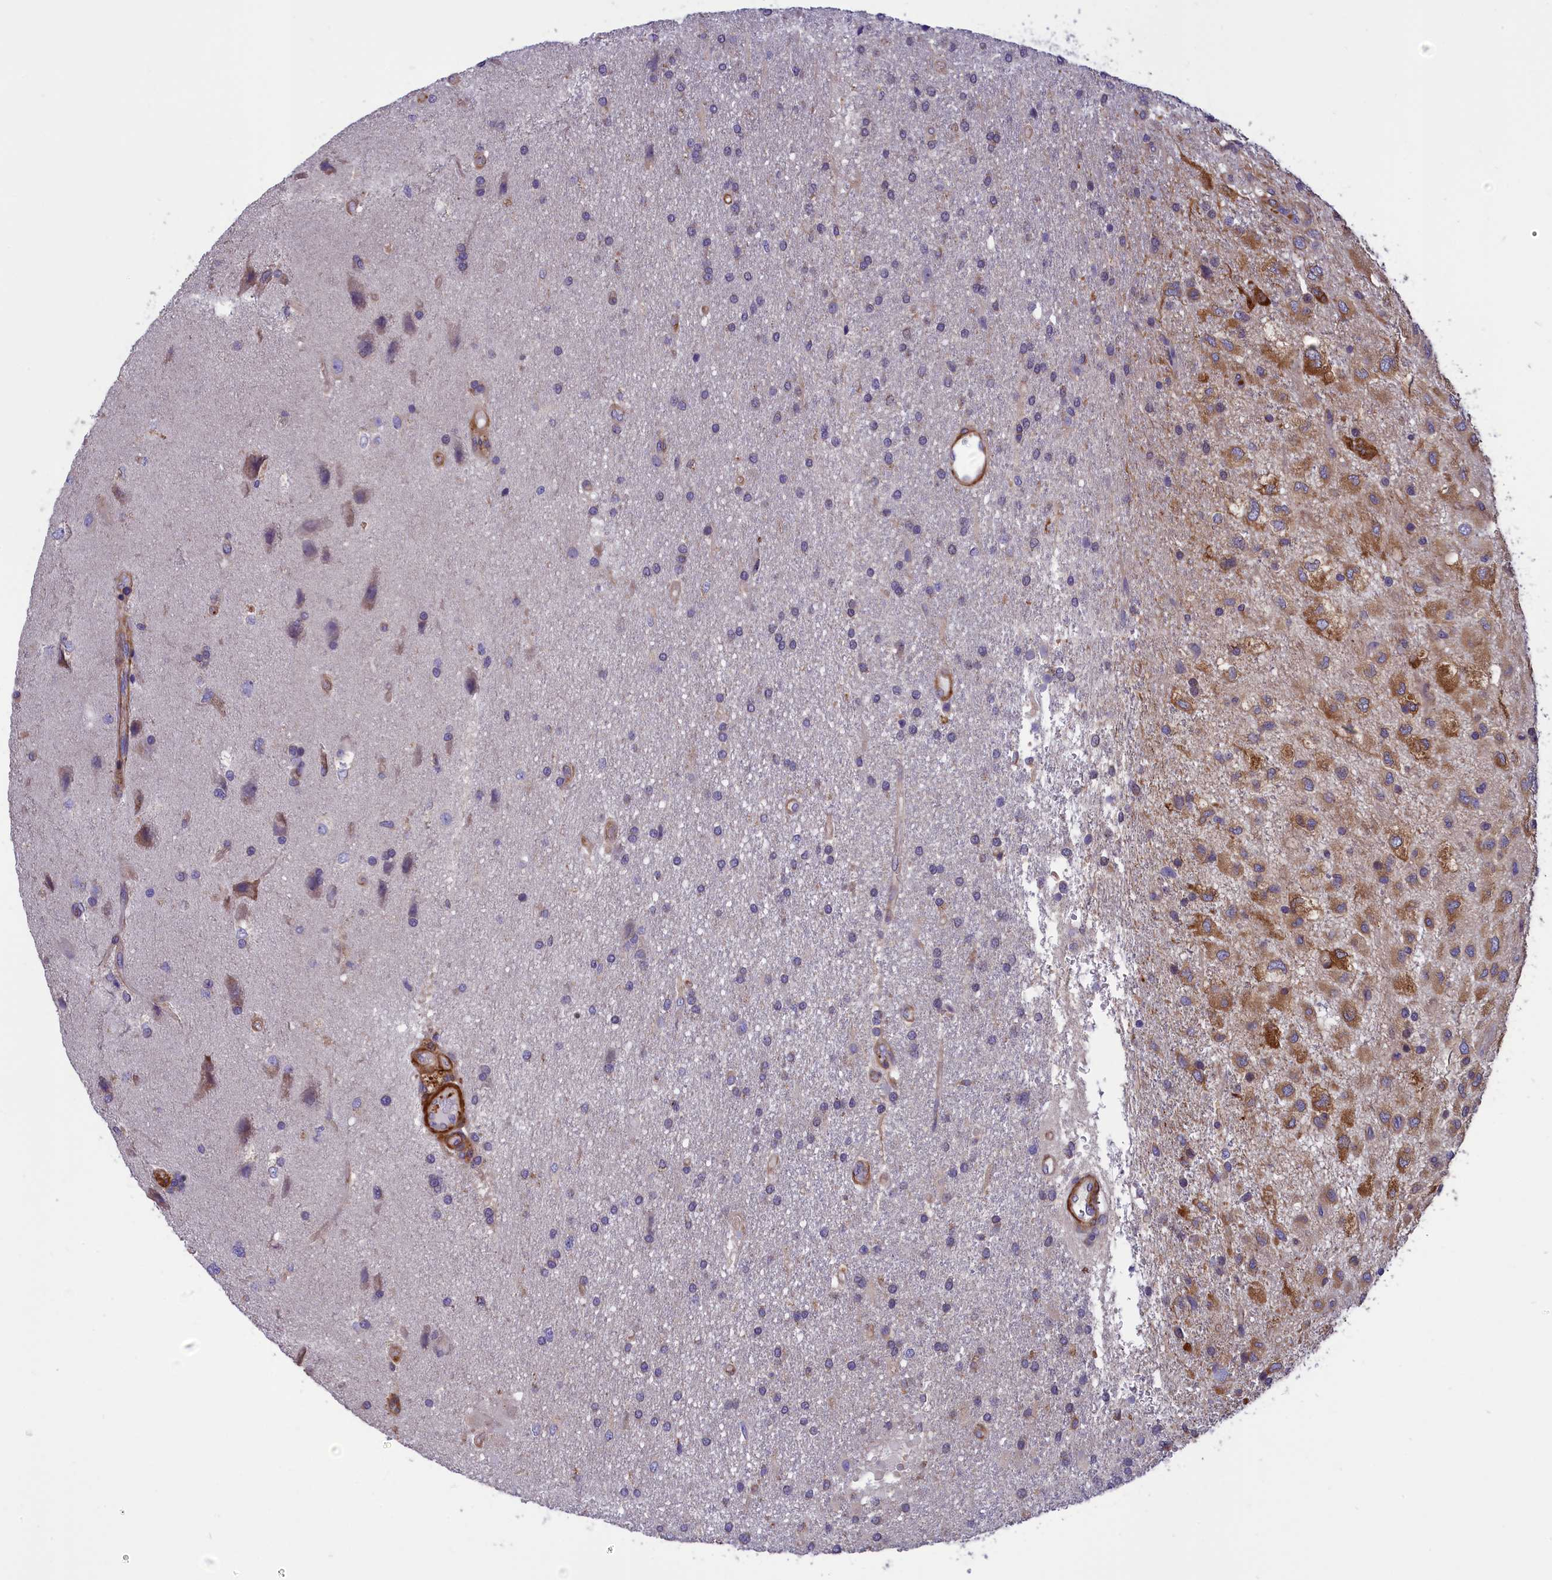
{"staining": {"intensity": "moderate", "quantity": "<25%", "location": "cytoplasmic/membranous"}, "tissue": "glioma", "cell_type": "Tumor cells", "image_type": "cancer", "snomed": [{"axis": "morphology", "description": "Glioma, malignant, Low grade"}, {"axis": "topography", "description": "Brain"}], "caption": "The image displays immunohistochemical staining of glioma. There is moderate cytoplasmic/membranous expression is present in about <25% of tumor cells.", "gene": "AMDHD2", "patient": {"sex": "male", "age": 66}}